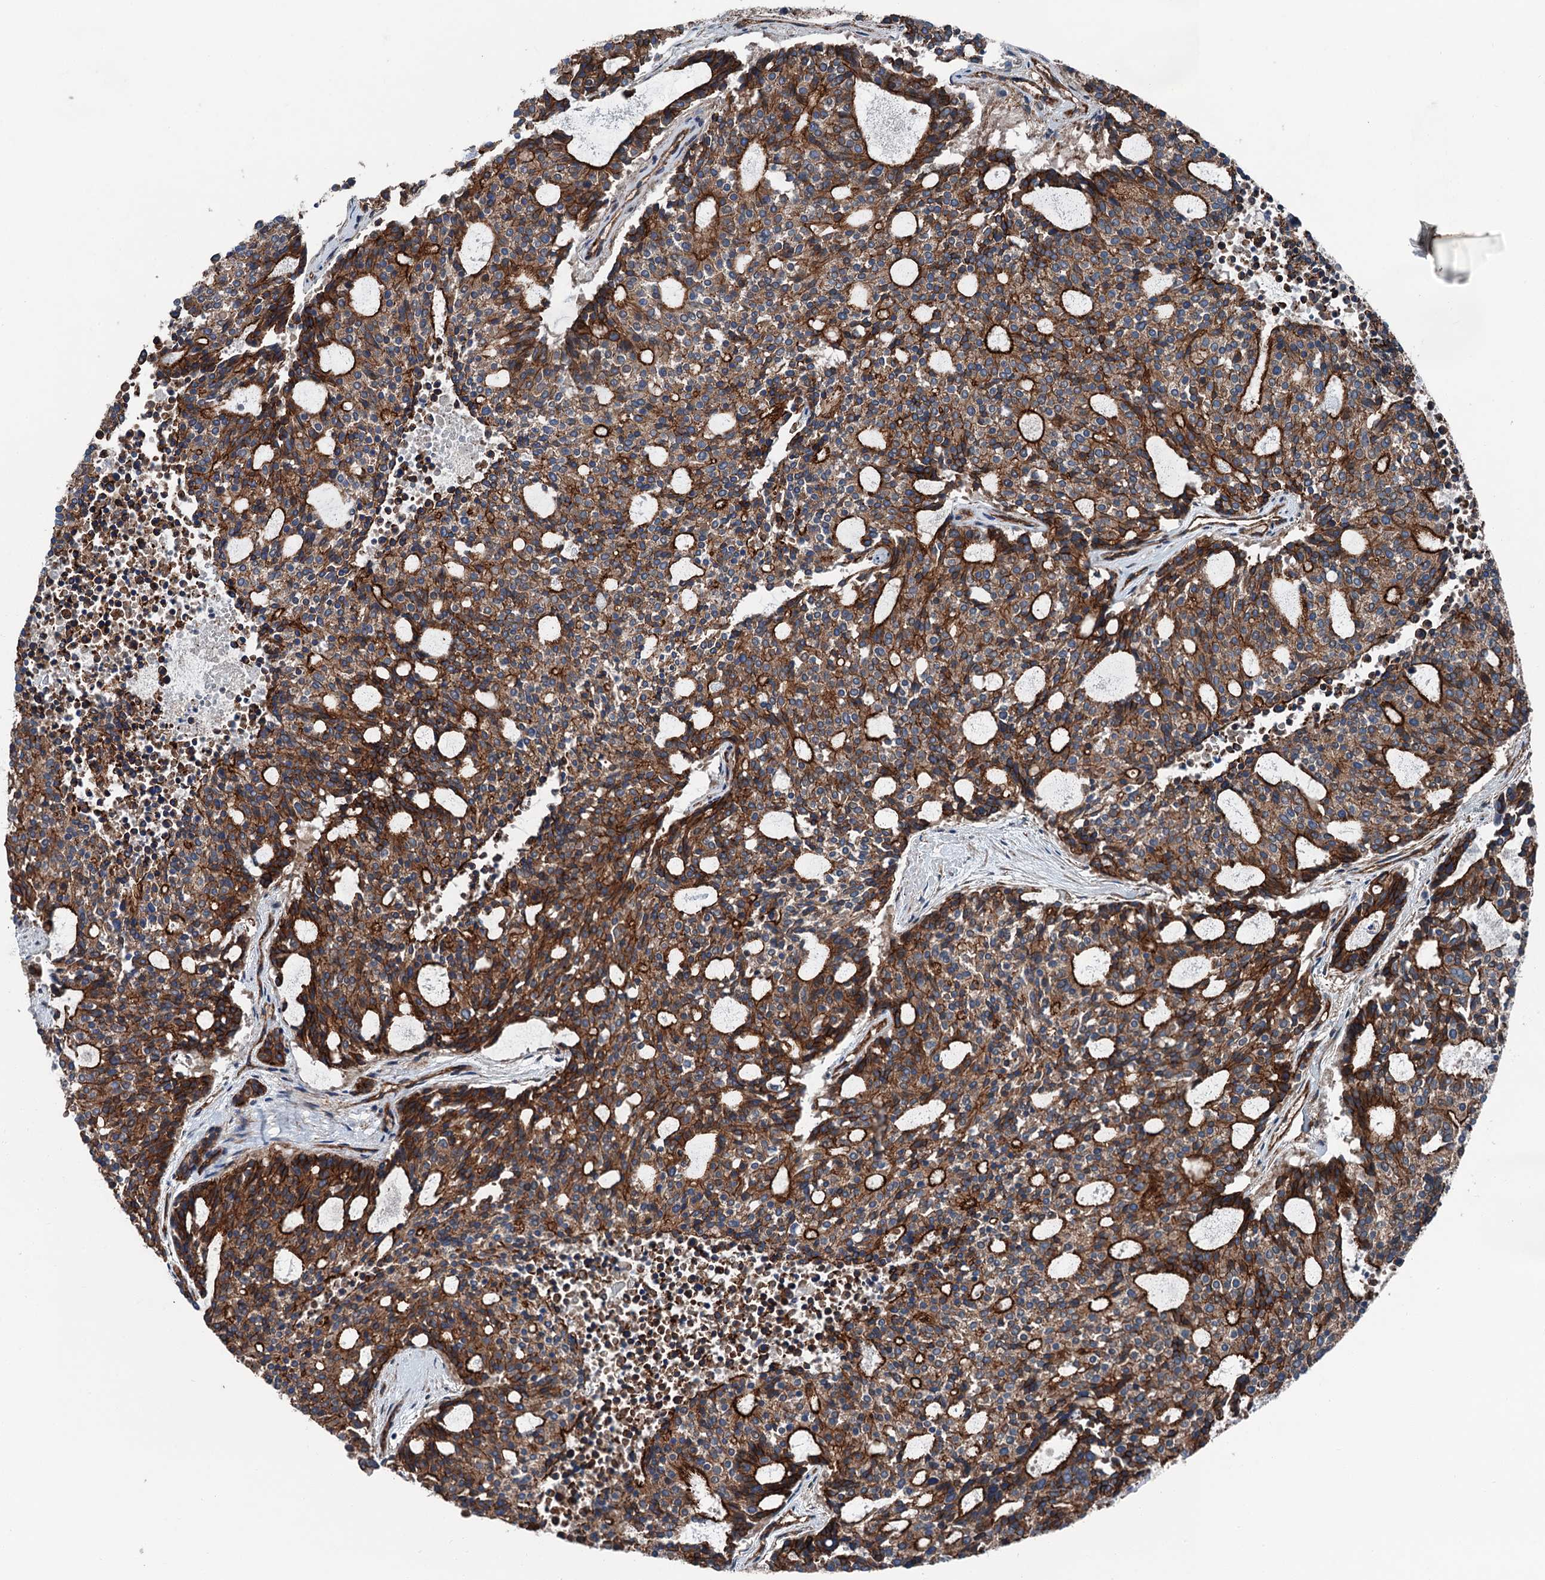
{"staining": {"intensity": "strong", "quantity": ">75%", "location": "cytoplasmic/membranous"}, "tissue": "carcinoid", "cell_type": "Tumor cells", "image_type": "cancer", "snomed": [{"axis": "morphology", "description": "Carcinoid, malignant, NOS"}, {"axis": "topography", "description": "Pancreas"}], "caption": "A photomicrograph of human carcinoid (malignant) stained for a protein demonstrates strong cytoplasmic/membranous brown staining in tumor cells.", "gene": "NMRAL1", "patient": {"sex": "female", "age": 54}}